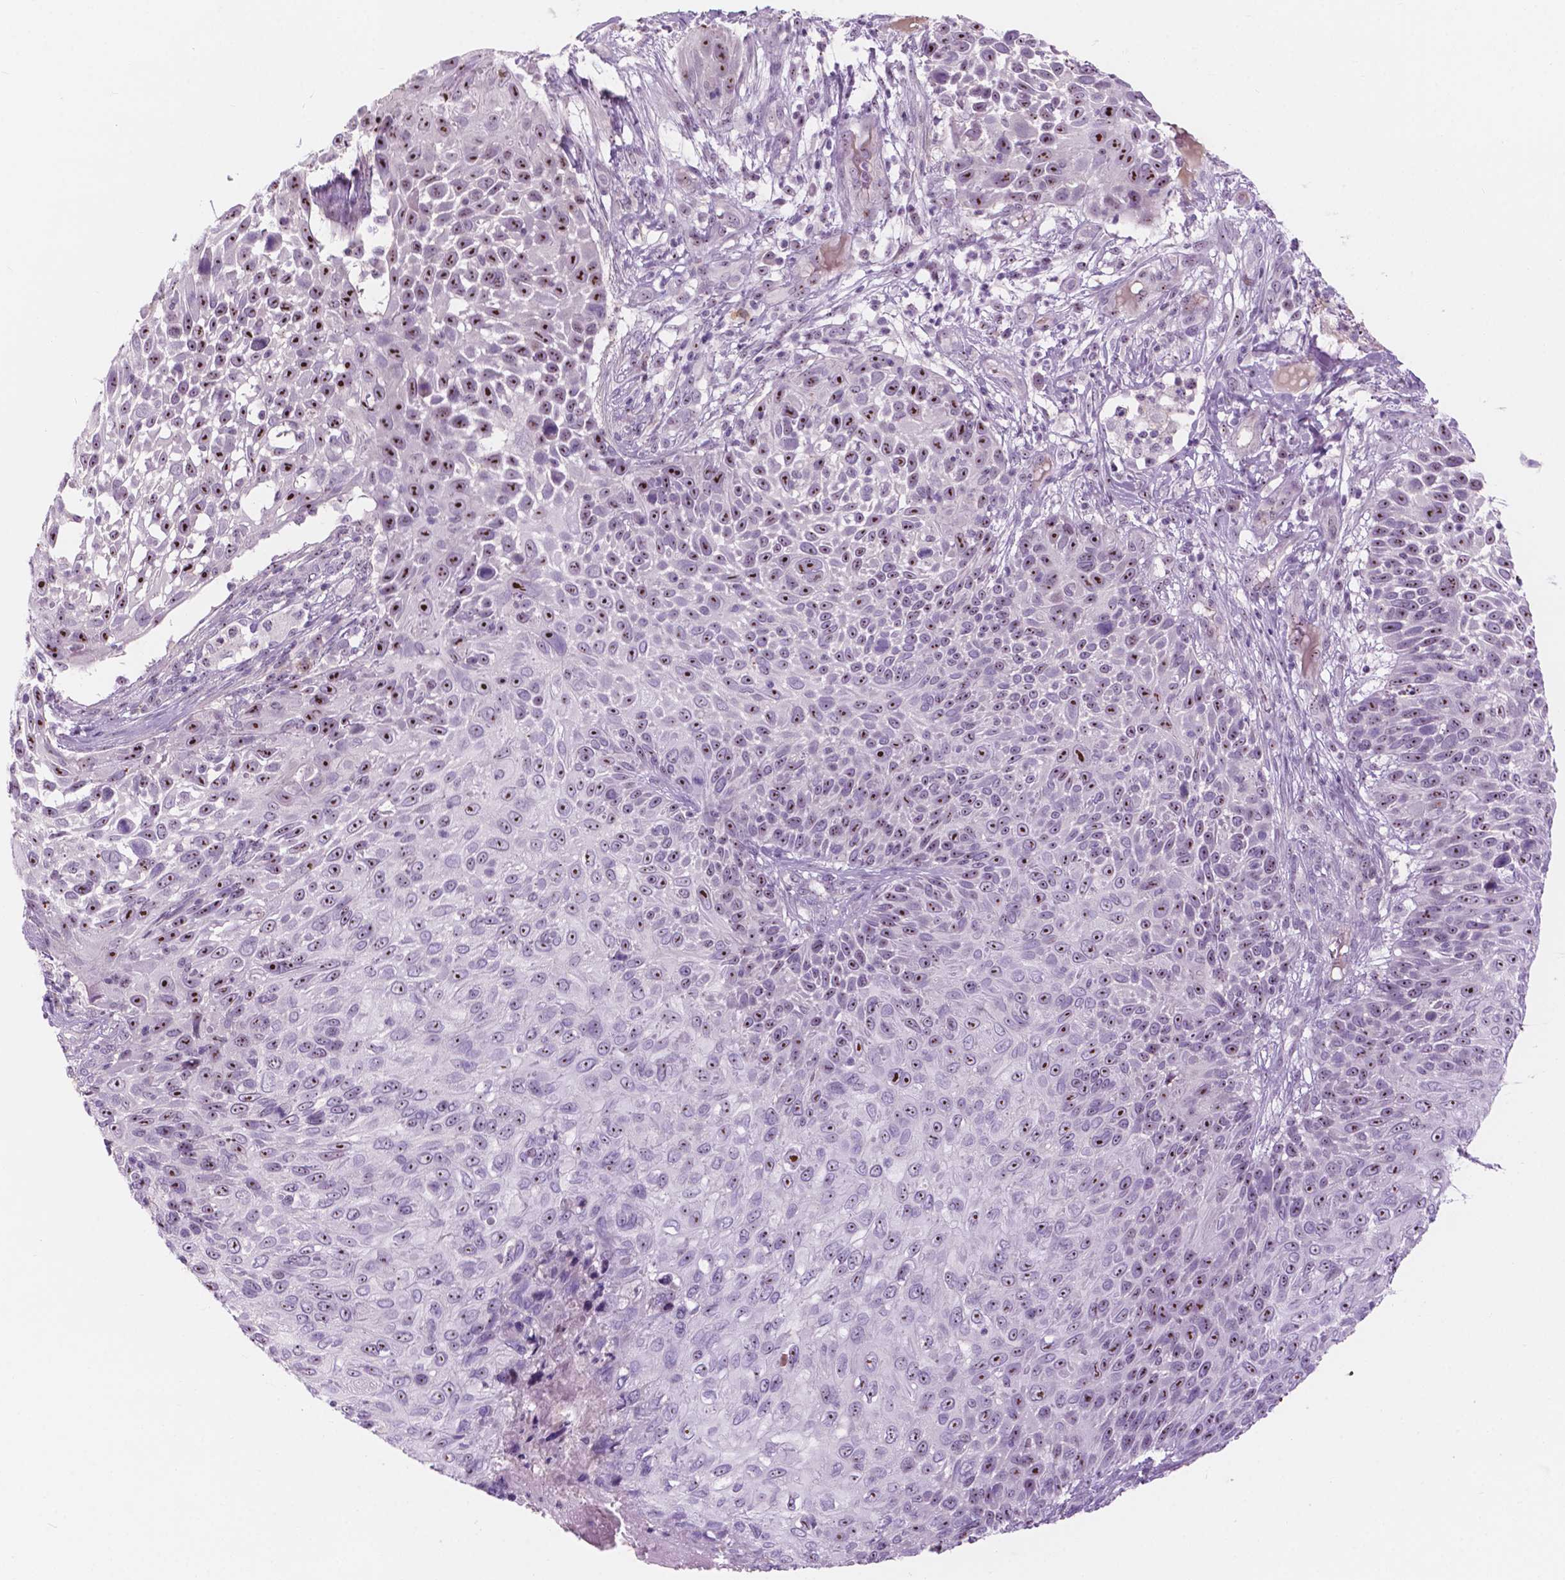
{"staining": {"intensity": "strong", "quantity": "25%-75%", "location": "nuclear"}, "tissue": "skin cancer", "cell_type": "Tumor cells", "image_type": "cancer", "snomed": [{"axis": "morphology", "description": "Squamous cell carcinoma, NOS"}, {"axis": "topography", "description": "Skin"}], "caption": "DAB (3,3'-diaminobenzidine) immunohistochemical staining of skin cancer displays strong nuclear protein staining in about 25%-75% of tumor cells.", "gene": "ZNF853", "patient": {"sex": "male", "age": 92}}